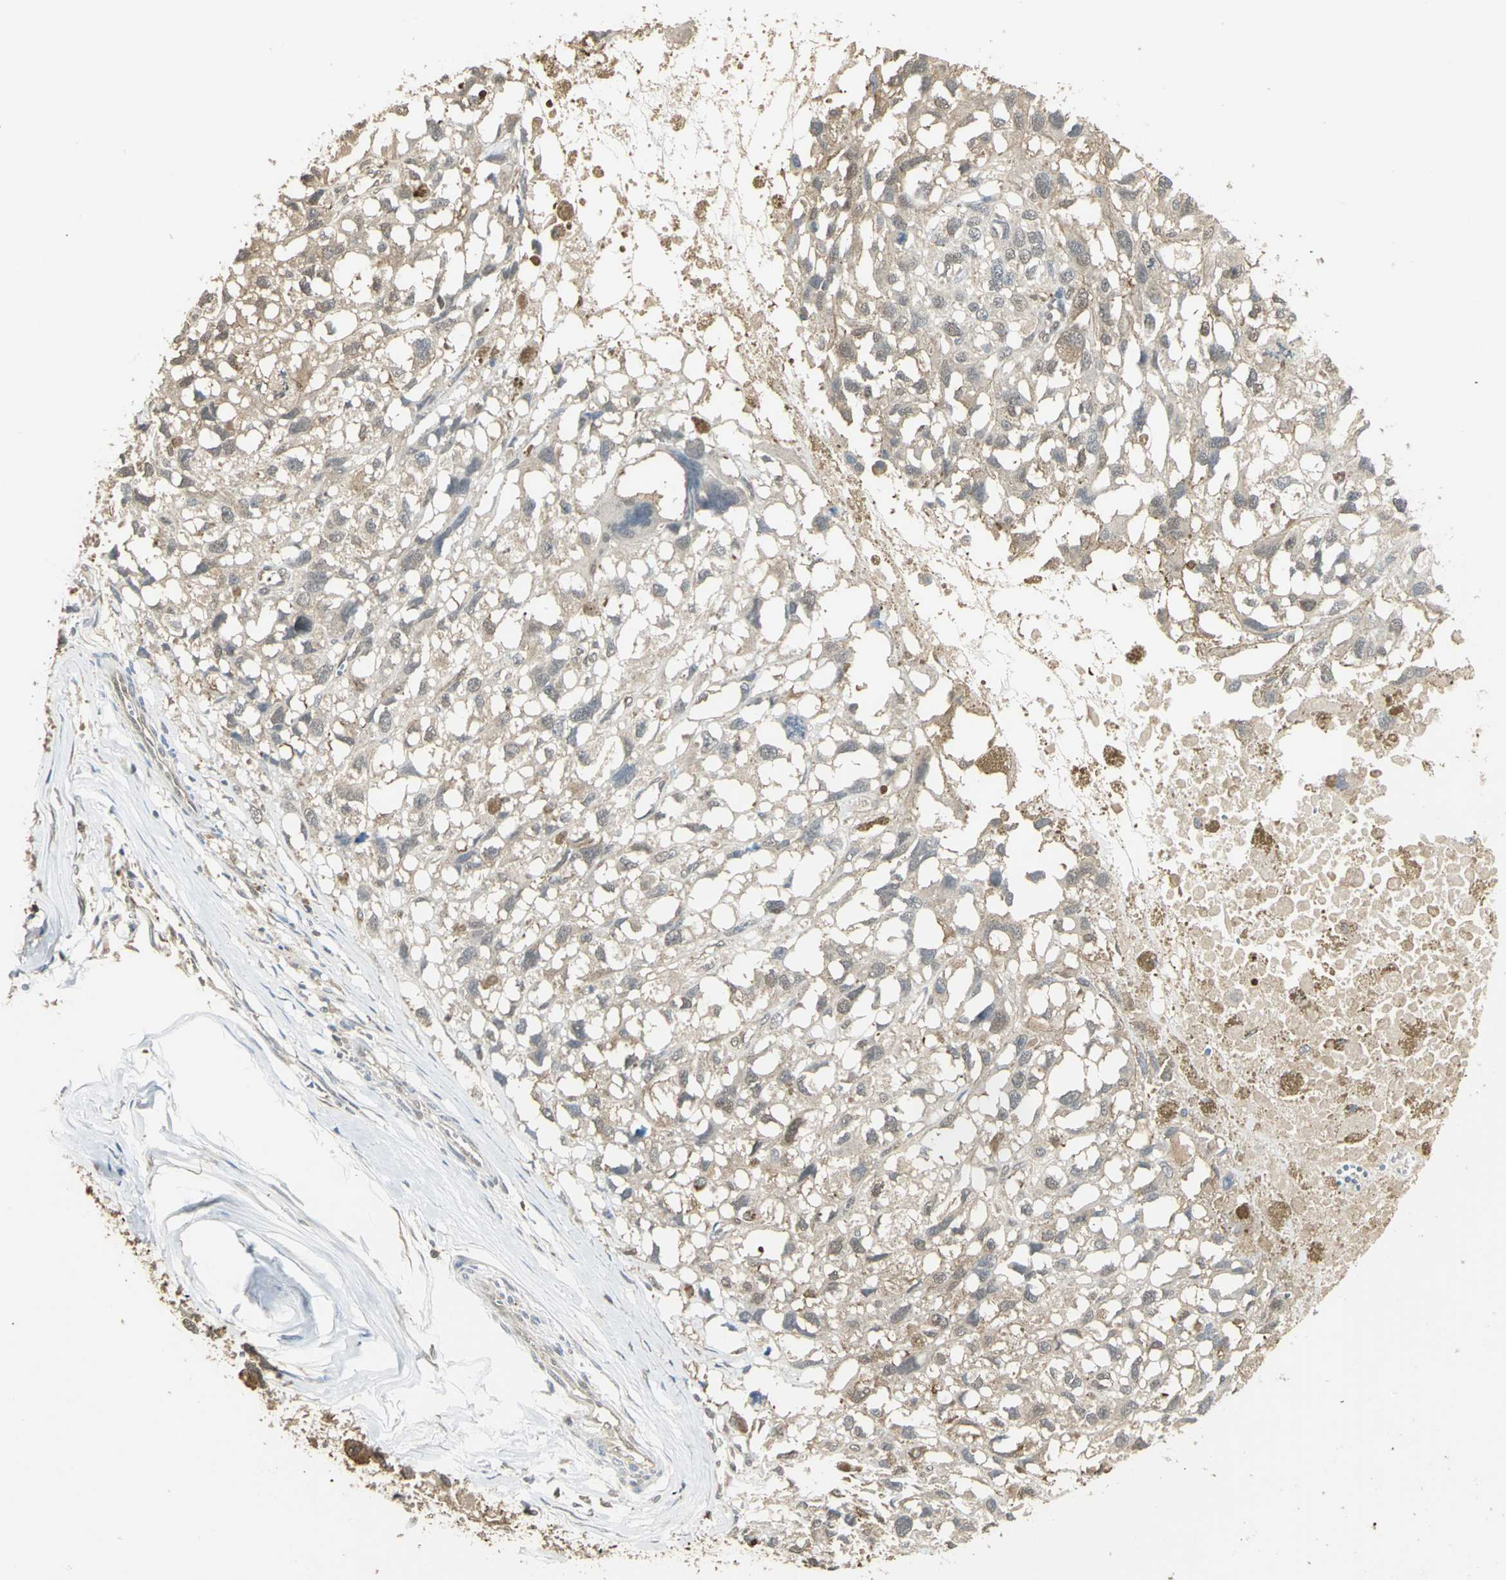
{"staining": {"intensity": "weak", "quantity": ">75%", "location": "cytoplasmic/membranous"}, "tissue": "melanoma", "cell_type": "Tumor cells", "image_type": "cancer", "snomed": [{"axis": "morphology", "description": "Malignant melanoma, Metastatic site"}, {"axis": "topography", "description": "Lymph node"}], "caption": "Human melanoma stained with a brown dye exhibits weak cytoplasmic/membranous positive expression in about >75% of tumor cells.", "gene": "PARK7", "patient": {"sex": "male", "age": 59}}